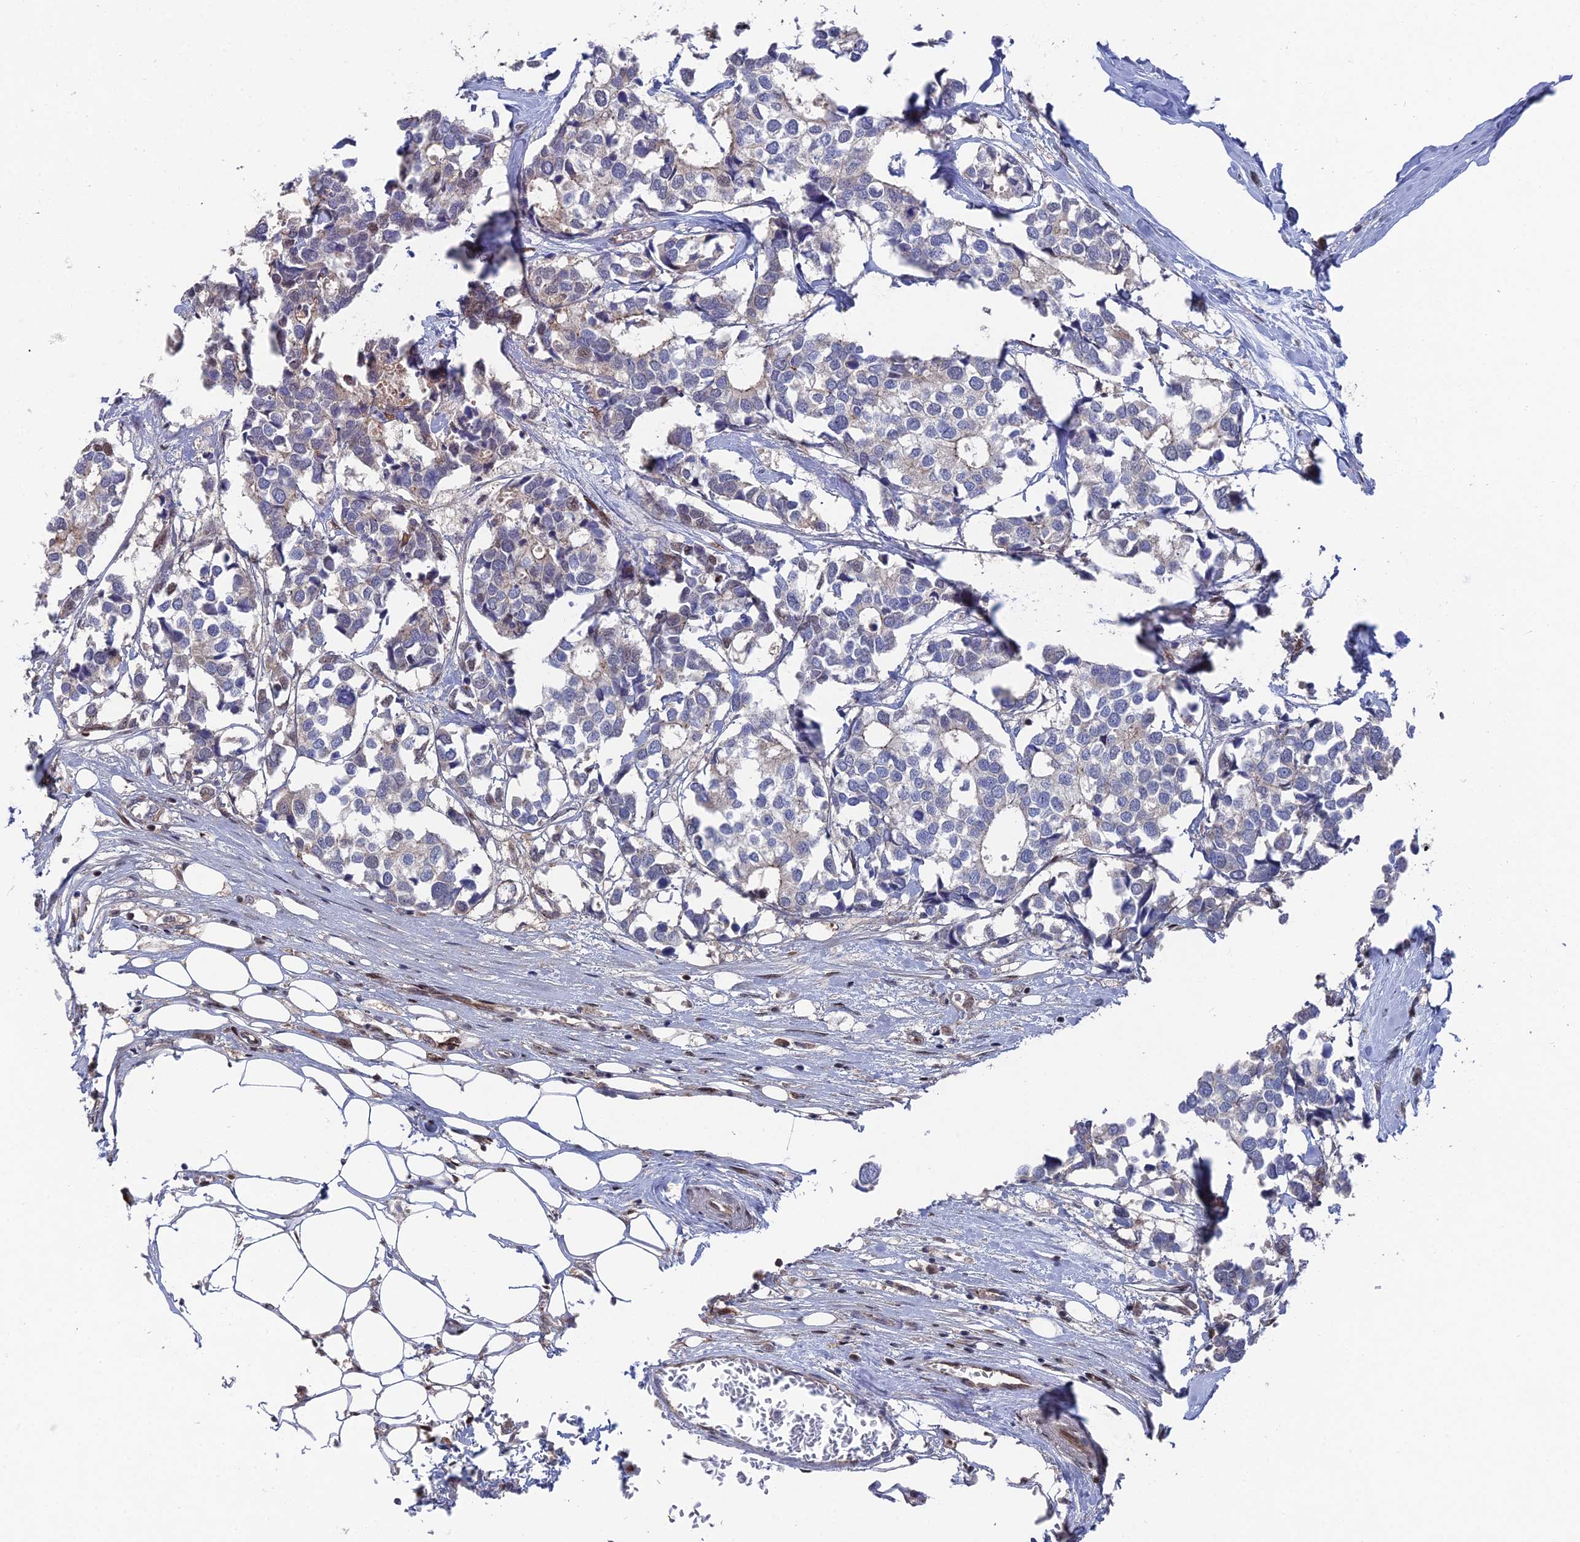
{"staining": {"intensity": "negative", "quantity": "none", "location": "none"}, "tissue": "breast cancer", "cell_type": "Tumor cells", "image_type": "cancer", "snomed": [{"axis": "morphology", "description": "Duct carcinoma"}, {"axis": "topography", "description": "Breast"}], "caption": "This micrograph is of intraductal carcinoma (breast) stained with immunohistochemistry to label a protein in brown with the nuclei are counter-stained blue. There is no positivity in tumor cells. (Brightfield microscopy of DAB IHC at high magnification).", "gene": "UNC5D", "patient": {"sex": "female", "age": 83}}